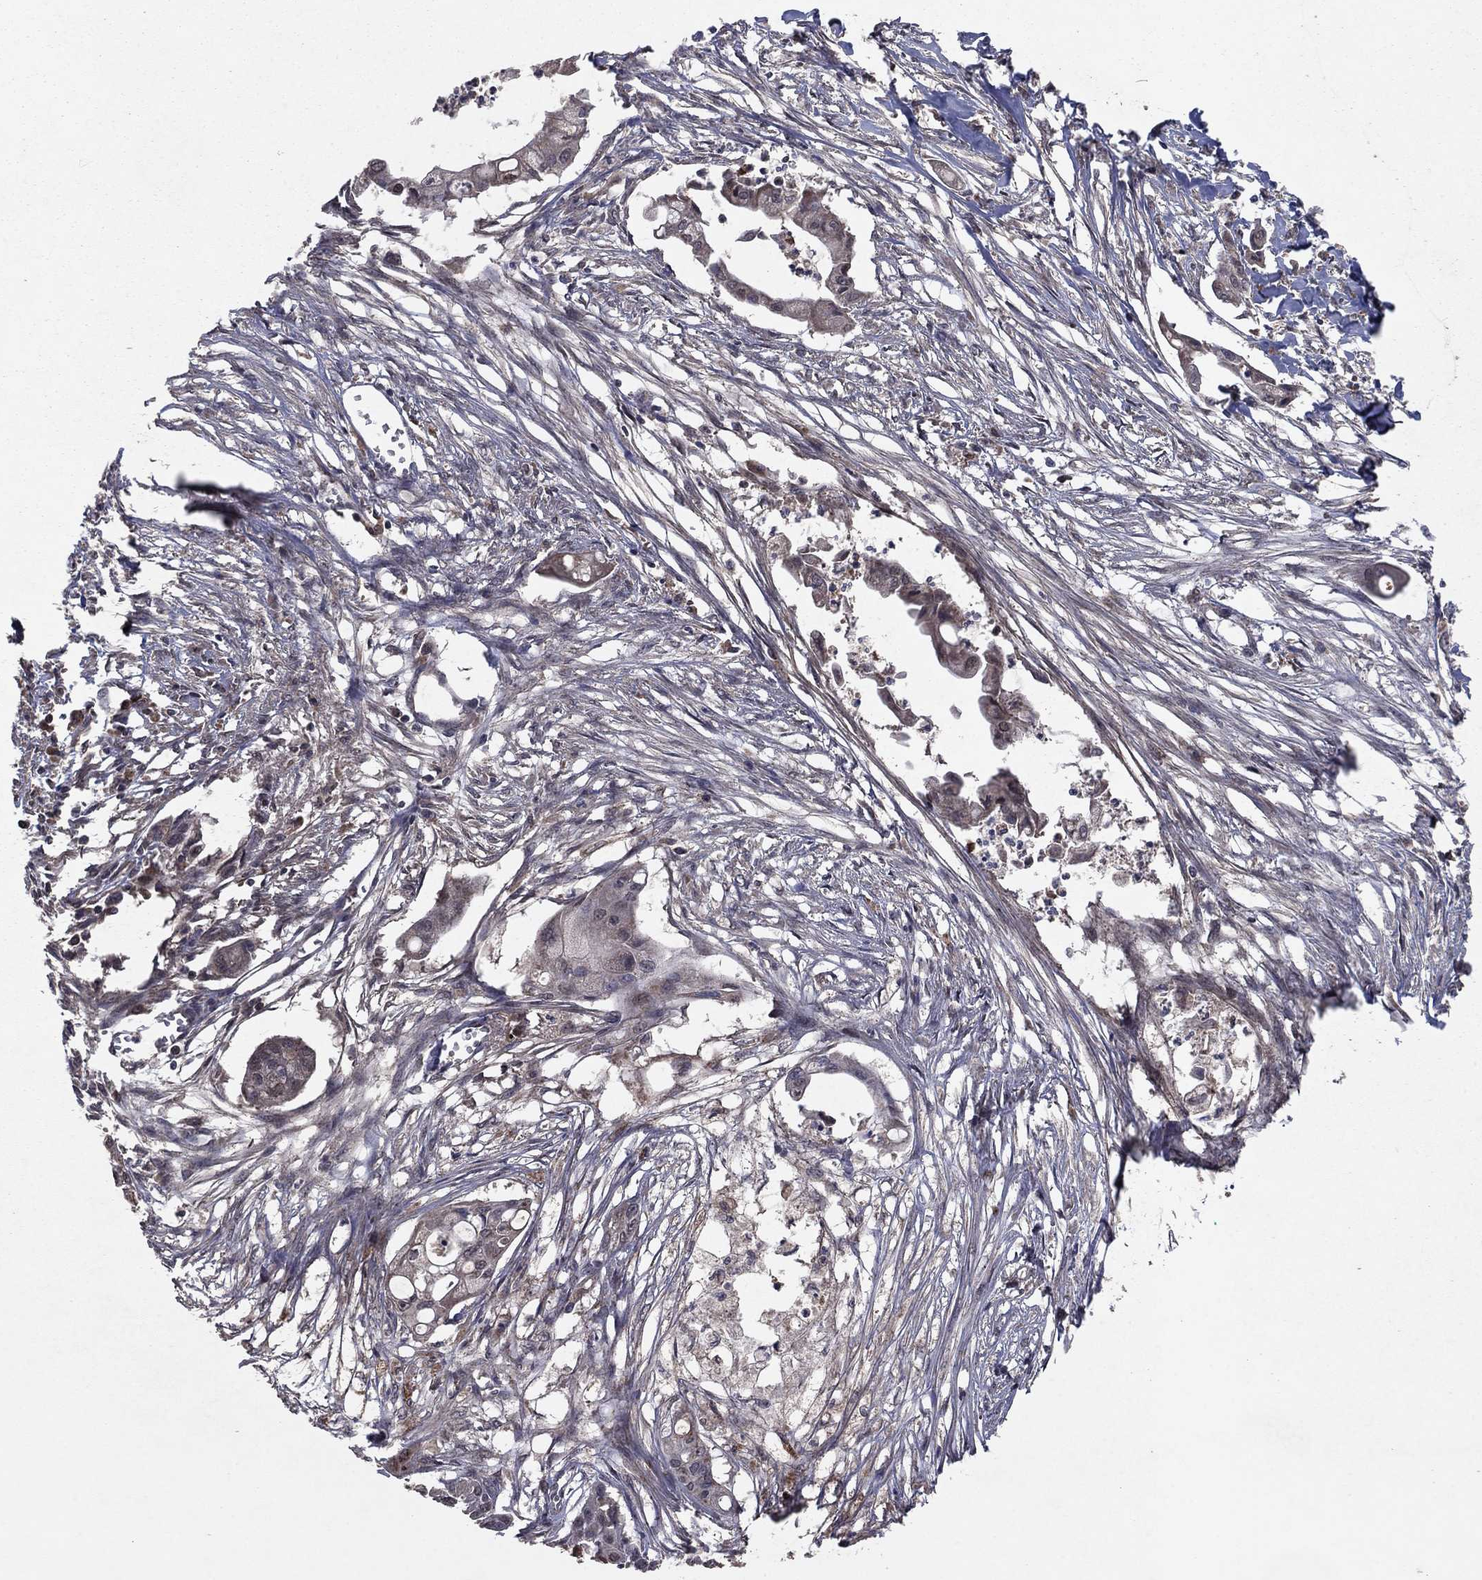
{"staining": {"intensity": "negative", "quantity": "none", "location": "none"}, "tissue": "pancreatic cancer", "cell_type": "Tumor cells", "image_type": "cancer", "snomed": [{"axis": "morphology", "description": "Normal tissue, NOS"}, {"axis": "morphology", "description": "Adenocarcinoma, NOS"}, {"axis": "topography", "description": "Pancreas"}], "caption": "Pancreatic cancer was stained to show a protein in brown. There is no significant staining in tumor cells. (Immunohistochemistry (ihc), brightfield microscopy, high magnification).", "gene": "DHRS1", "patient": {"sex": "female", "age": 58}}